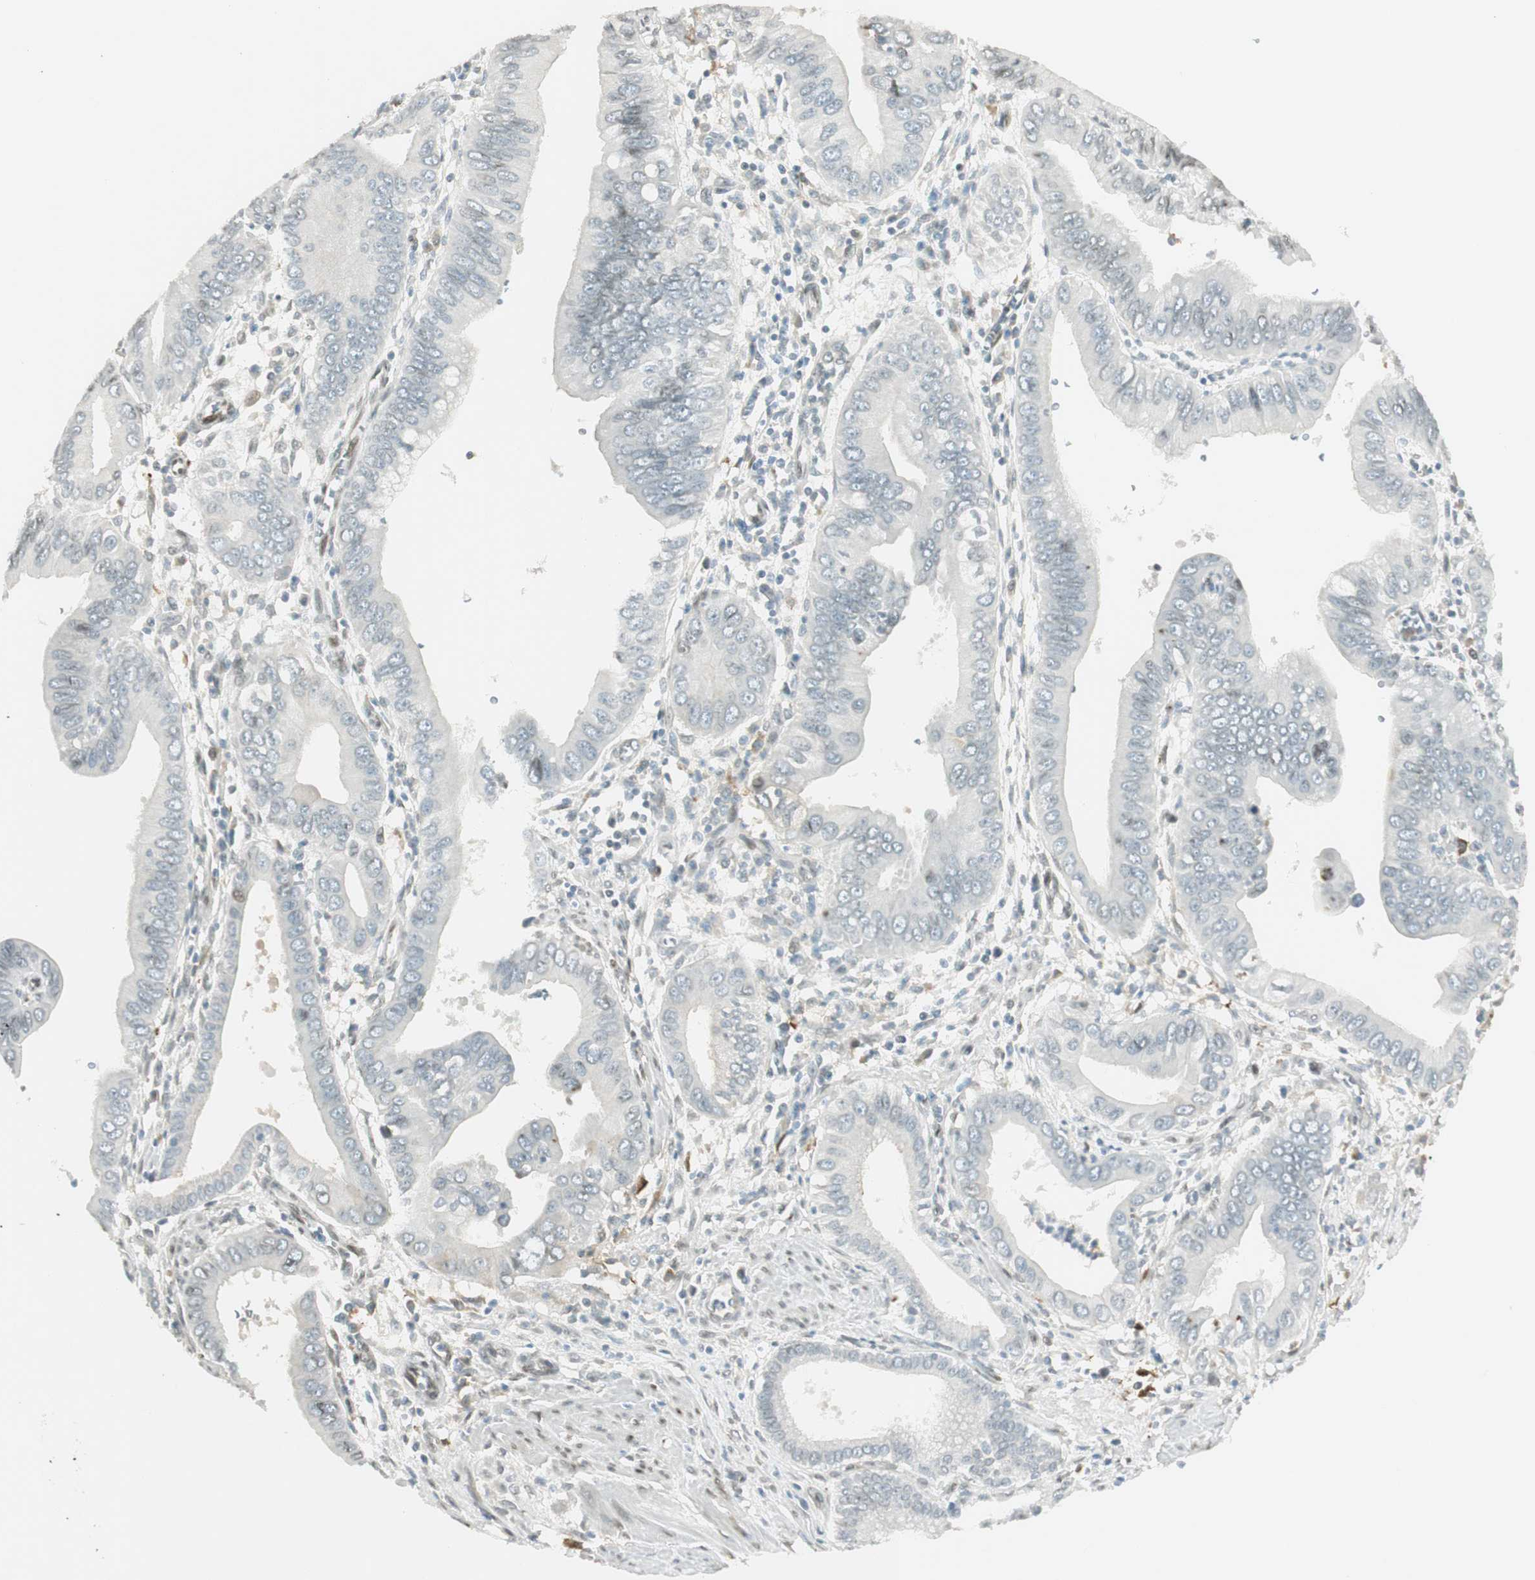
{"staining": {"intensity": "negative", "quantity": "none", "location": "none"}, "tissue": "pancreatic cancer", "cell_type": "Tumor cells", "image_type": "cancer", "snomed": [{"axis": "morphology", "description": "Normal tissue, NOS"}, {"axis": "topography", "description": "Lymph node"}], "caption": "Tumor cells are negative for brown protein staining in pancreatic cancer. (Stains: DAB immunohistochemistry (IHC) with hematoxylin counter stain, Microscopy: brightfield microscopy at high magnification).", "gene": "TMEM260", "patient": {"sex": "male", "age": 50}}